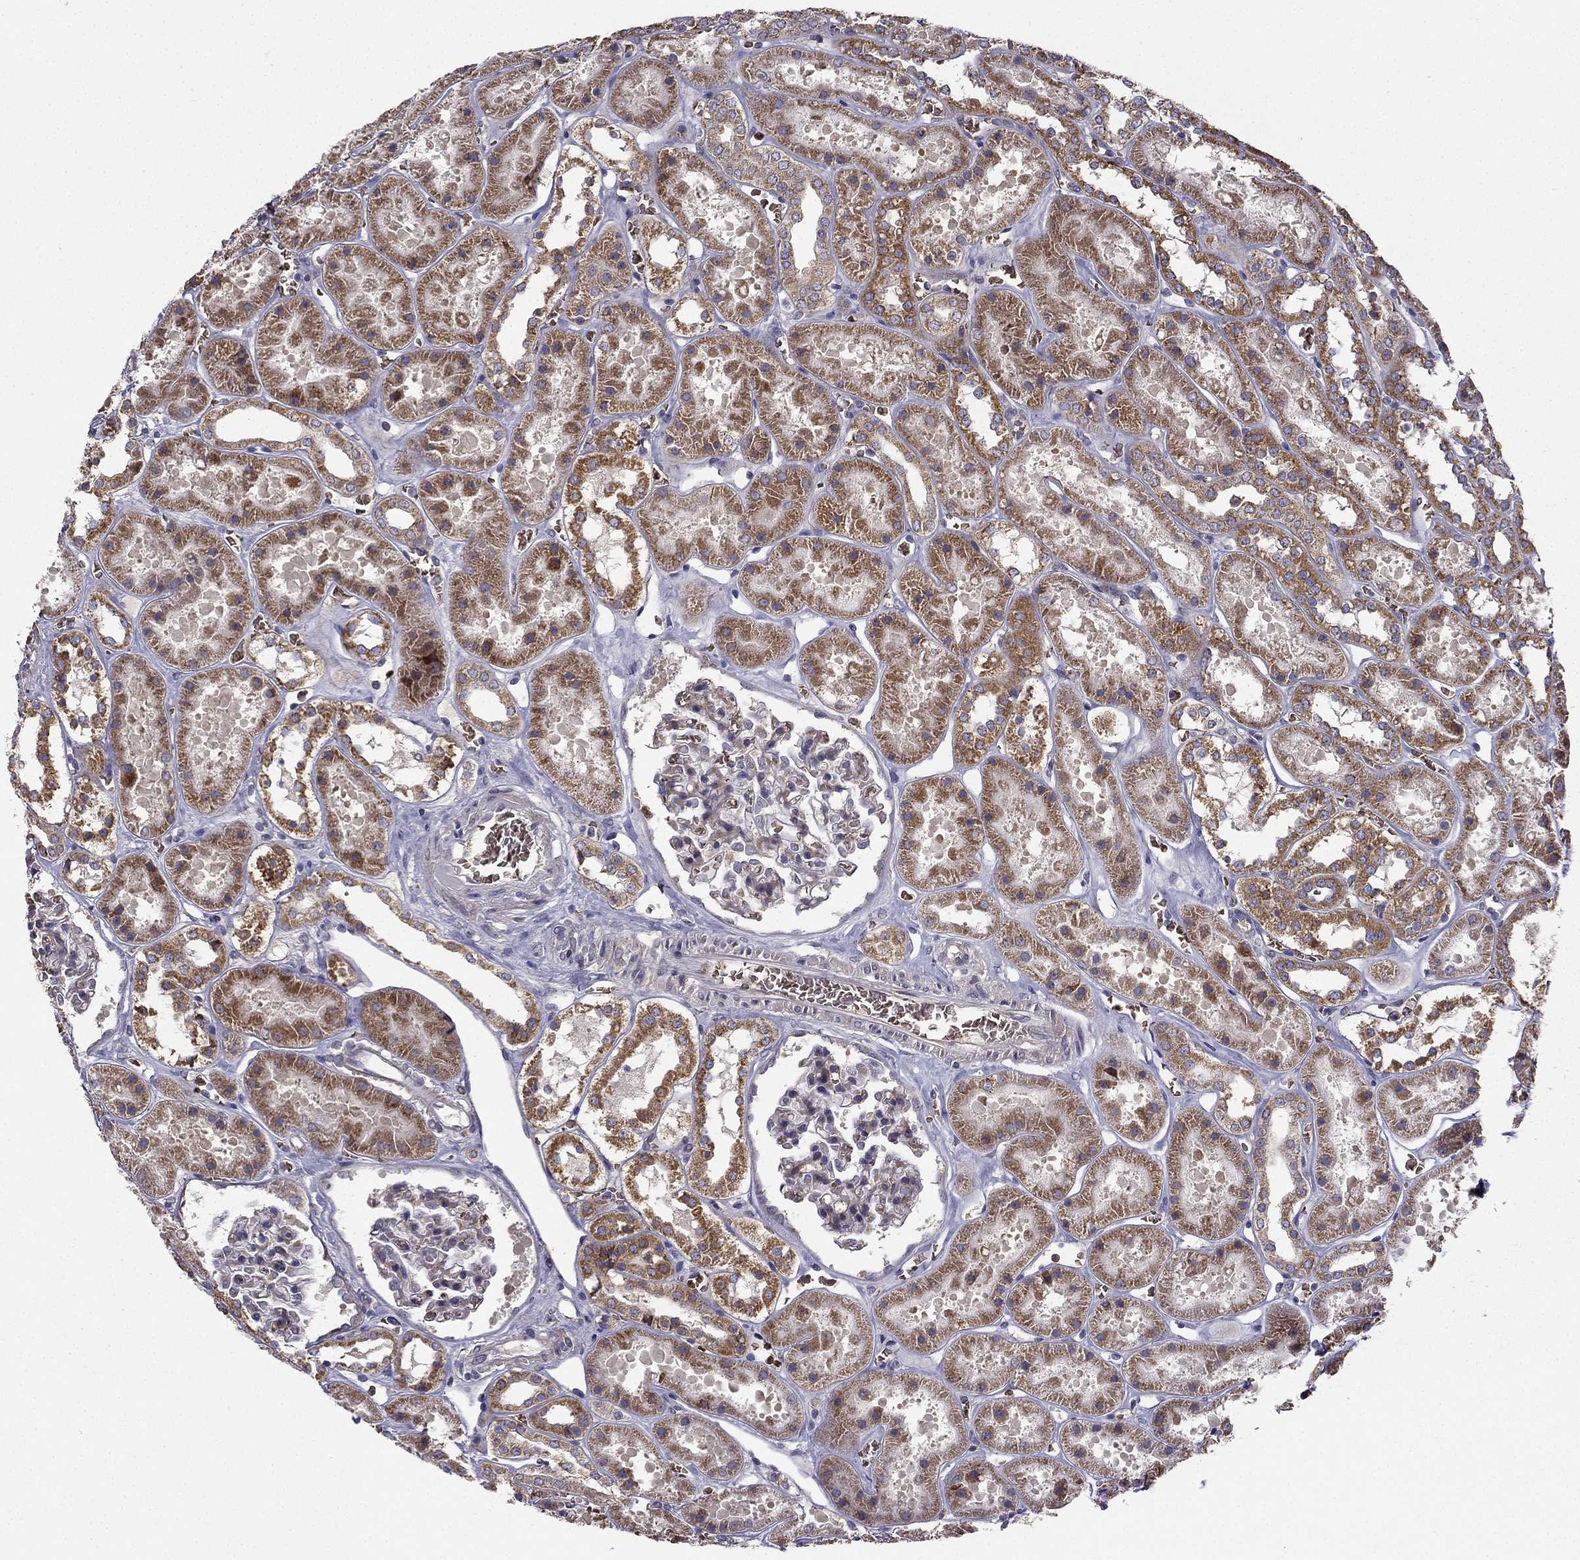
{"staining": {"intensity": "negative", "quantity": "none", "location": "none"}, "tissue": "kidney", "cell_type": "Cells in glomeruli", "image_type": "normal", "snomed": [{"axis": "morphology", "description": "Normal tissue, NOS"}, {"axis": "topography", "description": "Kidney"}], "caption": "Immunohistochemical staining of normal kidney shows no significant expression in cells in glomeruli.", "gene": "B4GALT7", "patient": {"sex": "female", "age": 41}}